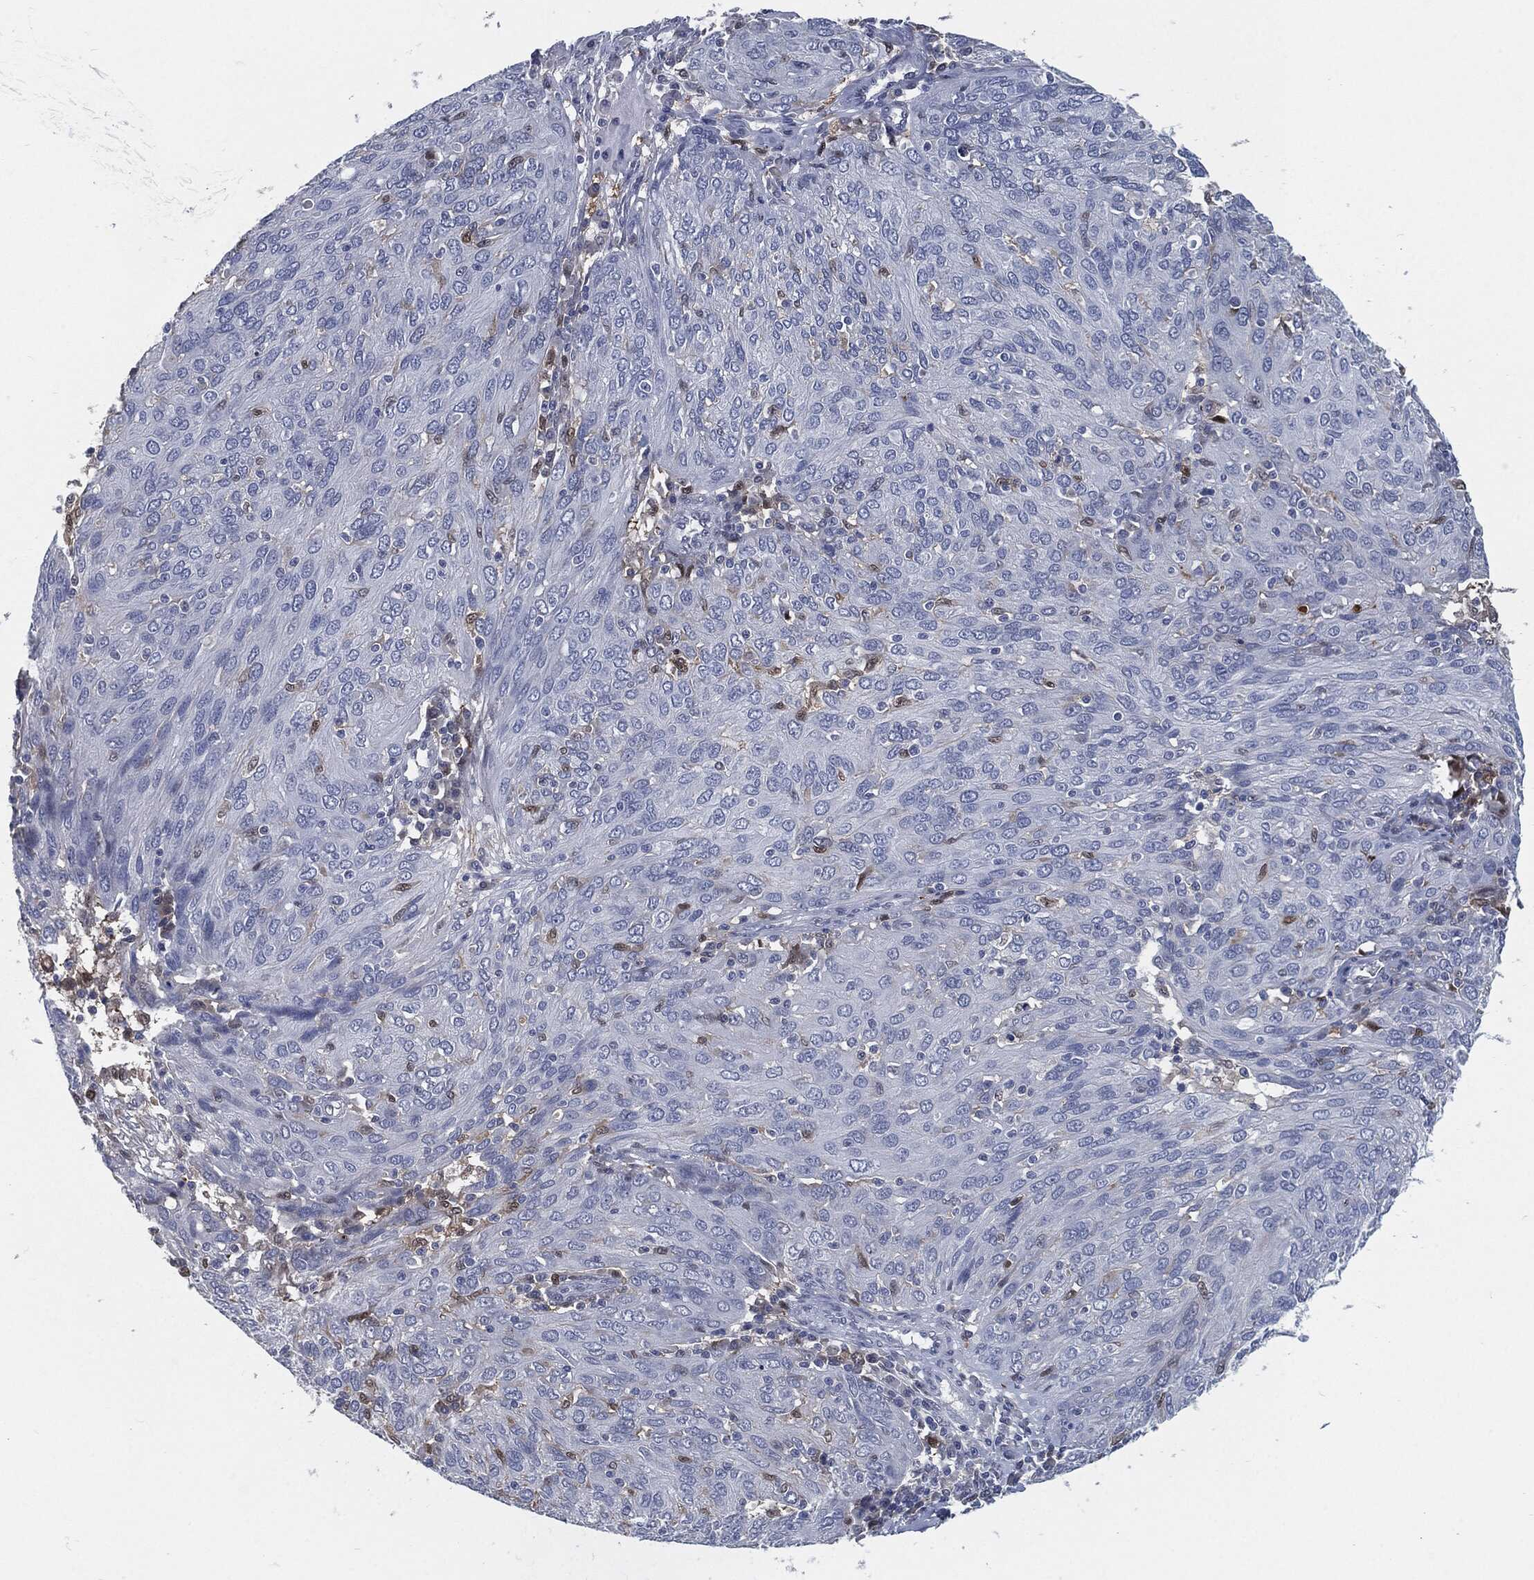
{"staining": {"intensity": "negative", "quantity": "none", "location": "none"}, "tissue": "ovarian cancer", "cell_type": "Tumor cells", "image_type": "cancer", "snomed": [{"axis": "morphology", "description": "Carcinoma, endometroid"}, {"axis": "topography", "description": "Ovary"}], "caption": "This histopathology image is of ovarian cancer stained with immunohistochemistry to label a protein in brown with the nuclei are counter-stained blue. There is no staining in tumor cells. The staining was performed using DAB (3,3'-diaminobenzidine) to visualize the protein expression in brown, while the nuclei were stained in blue with hematoxylin (Magnification: 20x).", "gene": "PROM1", "patient": {"sex": "female", "age": 50}}